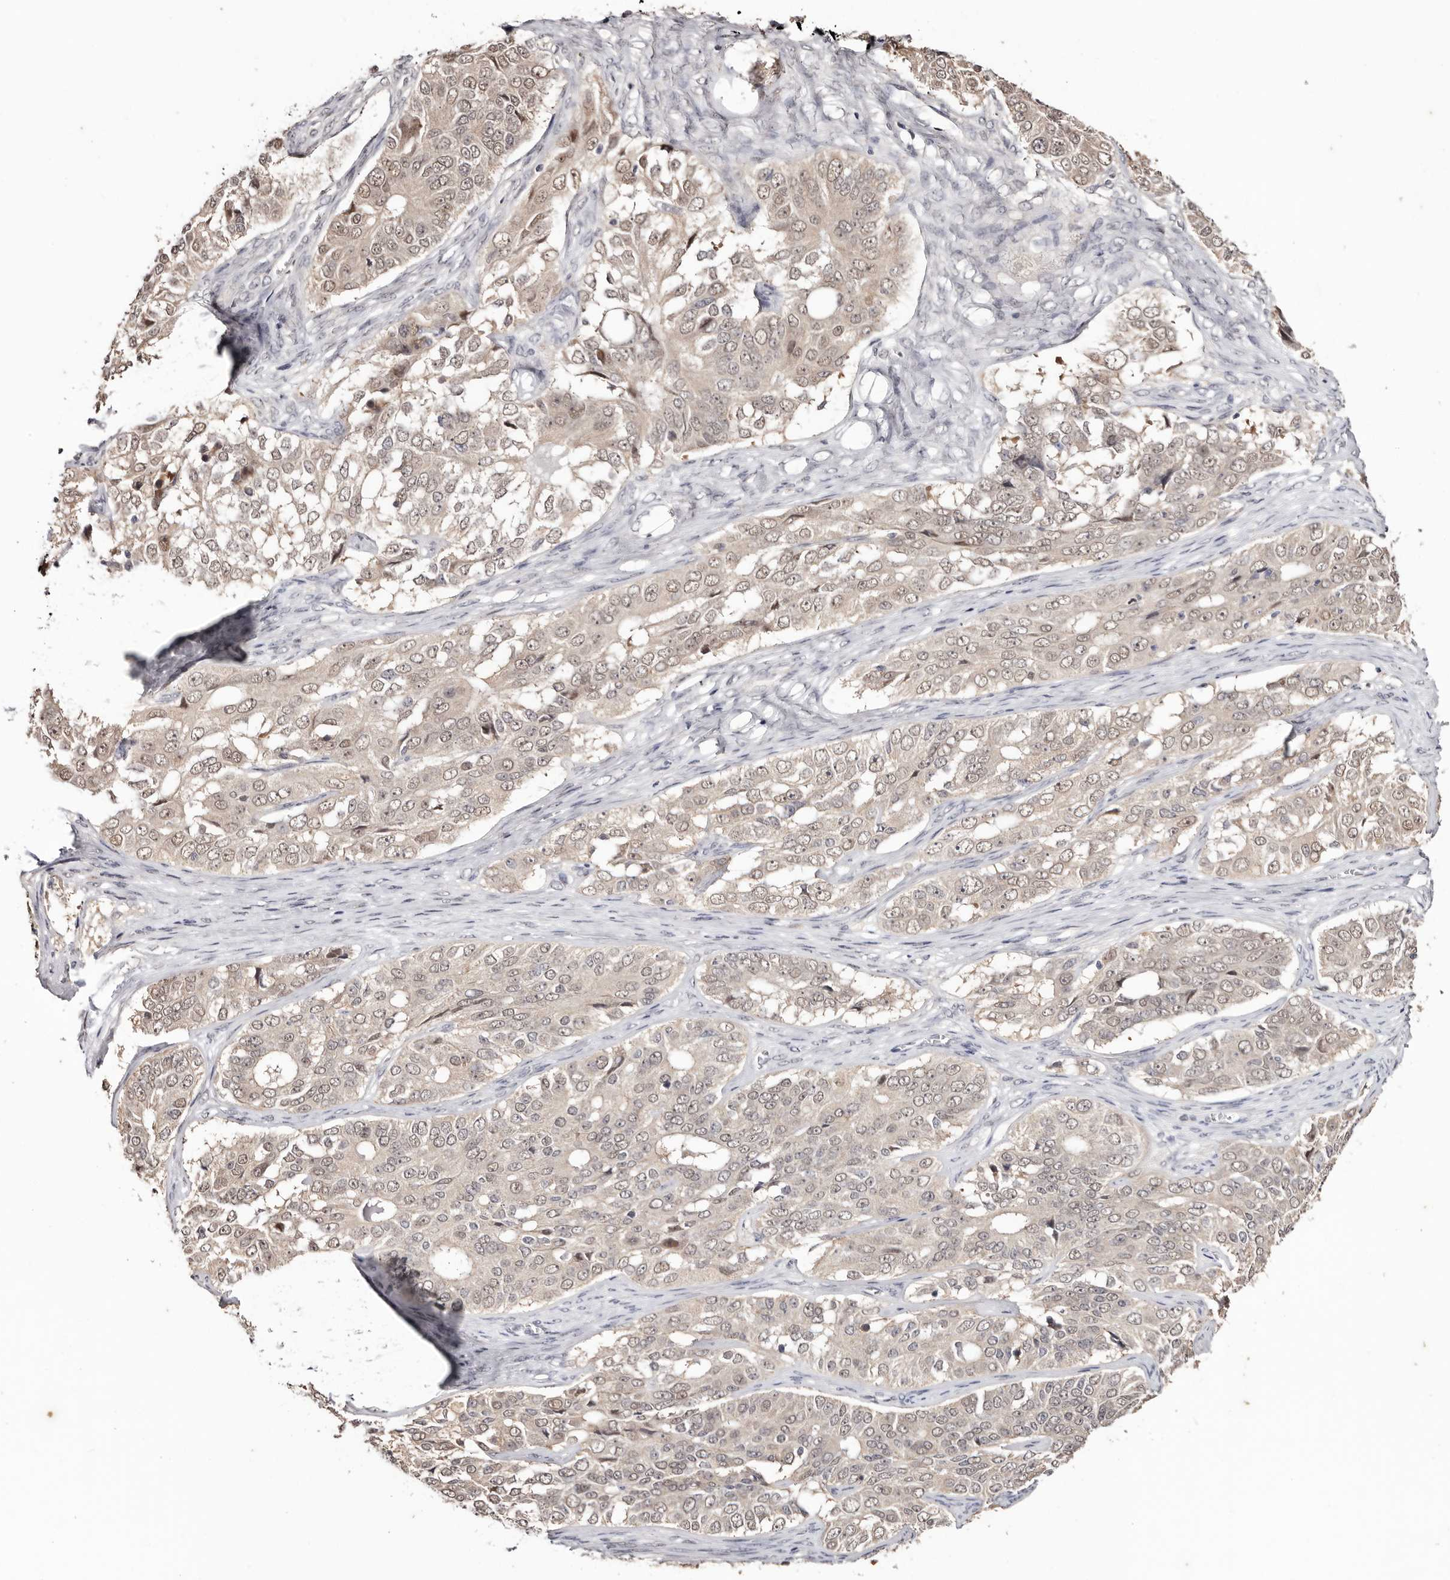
{"staining": {"intensity": "weak", "quantity": ">75%", "location": "cytoplasmic/membranous,nuclear"}, "tissue": "ovarian cancer", "cell_type": "Tumor cells", "image_type": "cancer", "snomed": [{"axis": "morphology", "description": "Carcinoma, endometroid"}, {"axis": "topography", "description": "Ovary"}], "caption": "An immunohistochemistry (IHC) histopathology image of tumor tissue is shown. Protein staining in brown highlights weak cytoplasmic/membranous and nuclear positivity in ovarian cancer (endometroid carcinoma) within tumor cells. The staining was performed using DAB to visualize the protein expression in brown, while the nuclei were stained in blue with hematoxylin (Magnification: 20x).", "gene": "TYW3", "patient": {"sex": "female", "age": 51}}